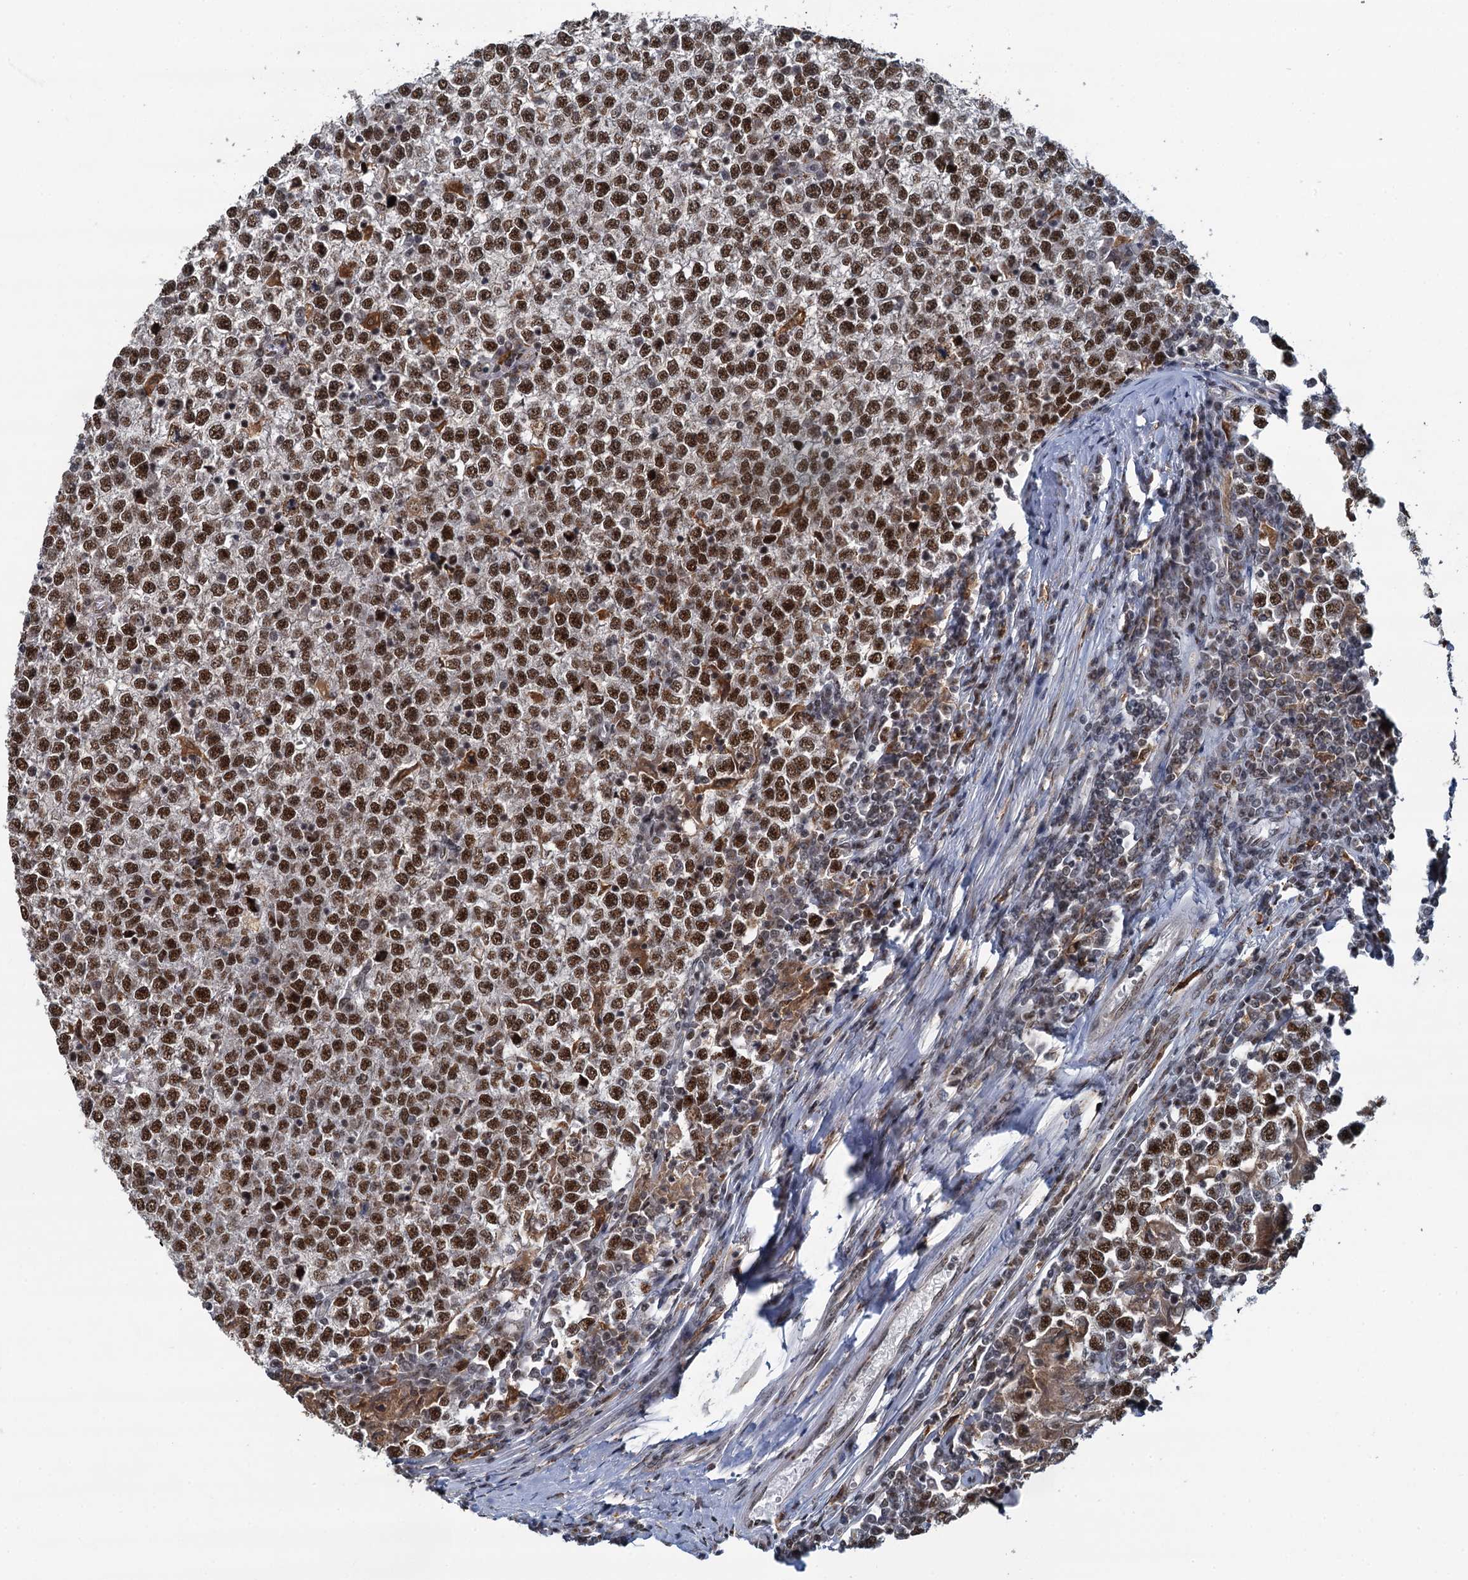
{"staining": {"intensity": "moderate", "quantity": ">75%", "location": "nuclear"}, "tissue": "testis cancer", "cell_type": "Tumor cells", "image_type": "cancer", "snomed": [{"axis": "morphology", "description": "Seminoma, NOS"}, {"axis": "topography", "description": "Testis"}], "caption": "DAB (3,3'-diaminobenzidine) immunohistochemical staining of testis cancer (seminoma) reveals moderate nuclear protein staining in about >75% of tumor cells.", "gene": "PPHLN1", "patient": {"sex": "male", "age": 65}}